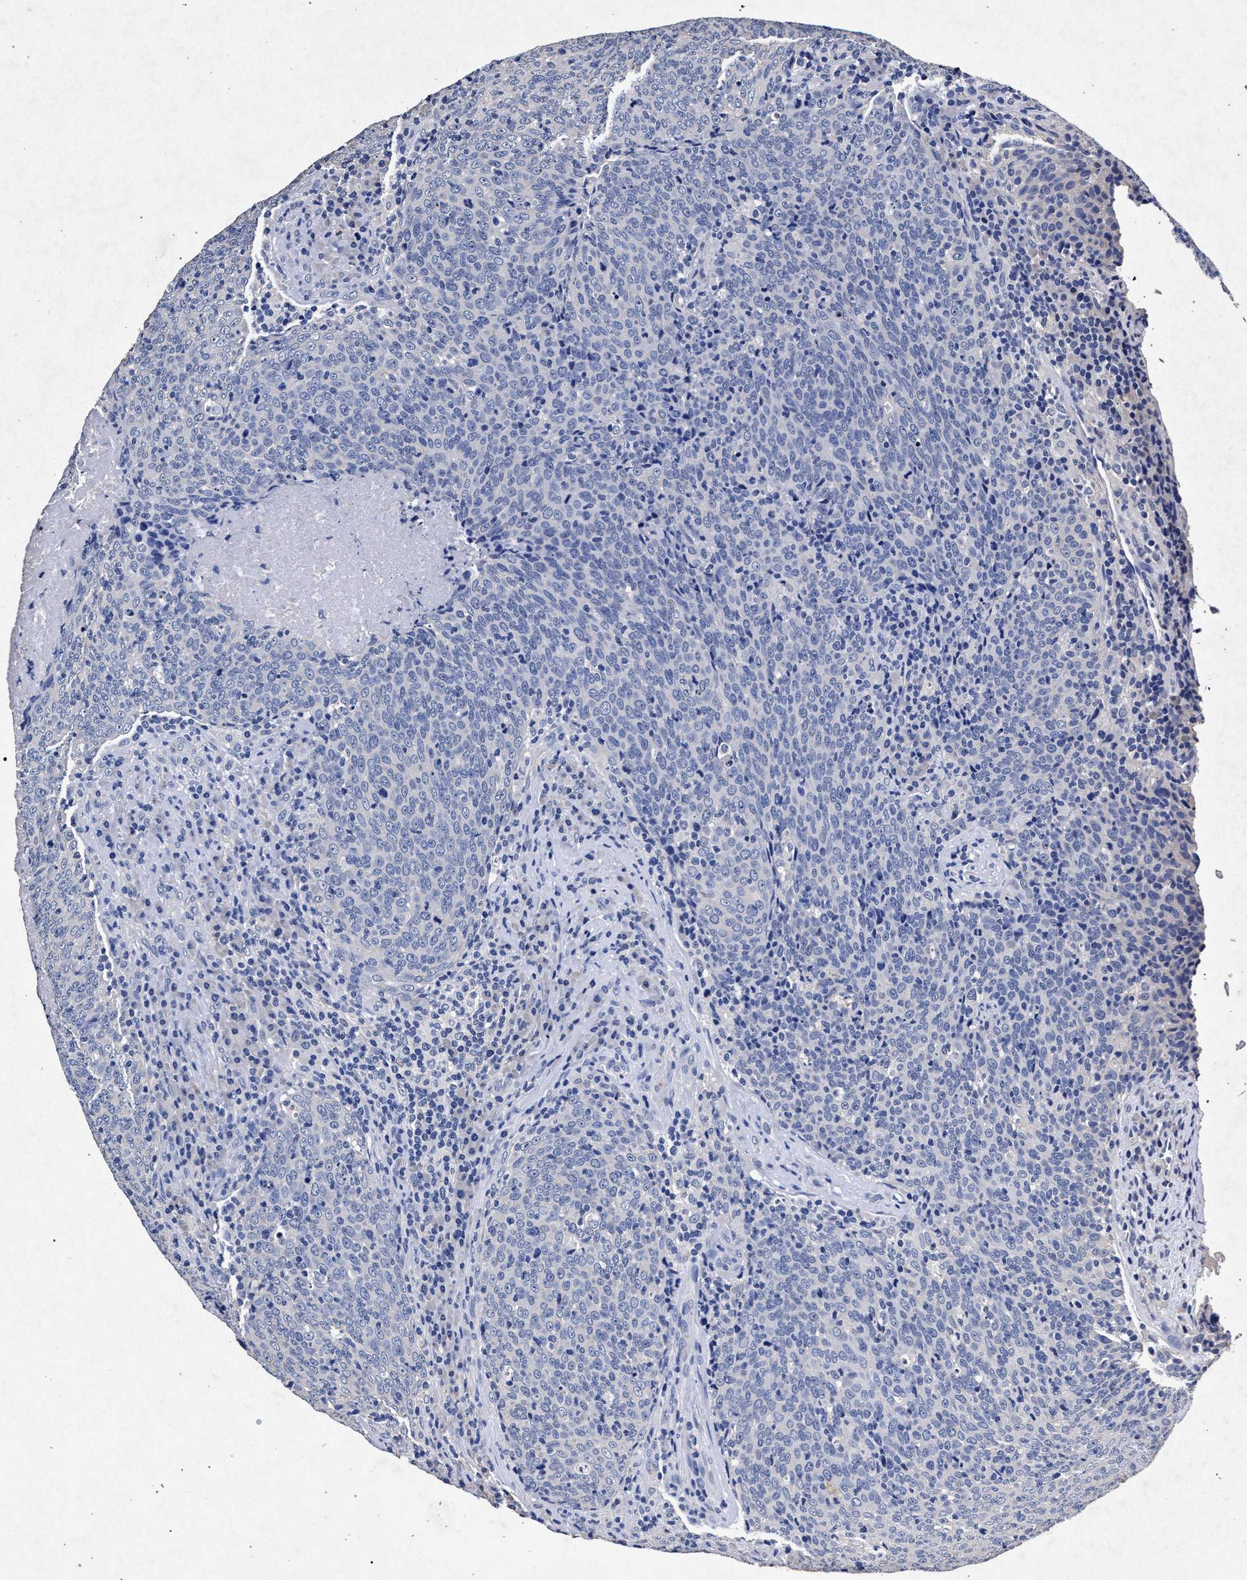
{"staining": {"intensity": "negative", "quantity": "none", "location": "none"}, "tissue": "head and neck cancer", "cell_type": "Tumor cells", "image_type": "cancer", "snomed": [{"axis": "morphology", "description": "Squamous cell carcinoma, NOS"}, {"axis": "morphology", "description": "Squamous cell carcinoma, metastatic, NOS"}, {"axis": "topography", "description": "Lymph node"}, {"axis": "topography", "description": "Head-Neck"}], "caption": "There is no significant positivity in tumor cells of head and neck cancer (metastatic squamous cell carcinoma).", "gene": "ATP1A2", "patient": {"sex": "male", "age": 62}}